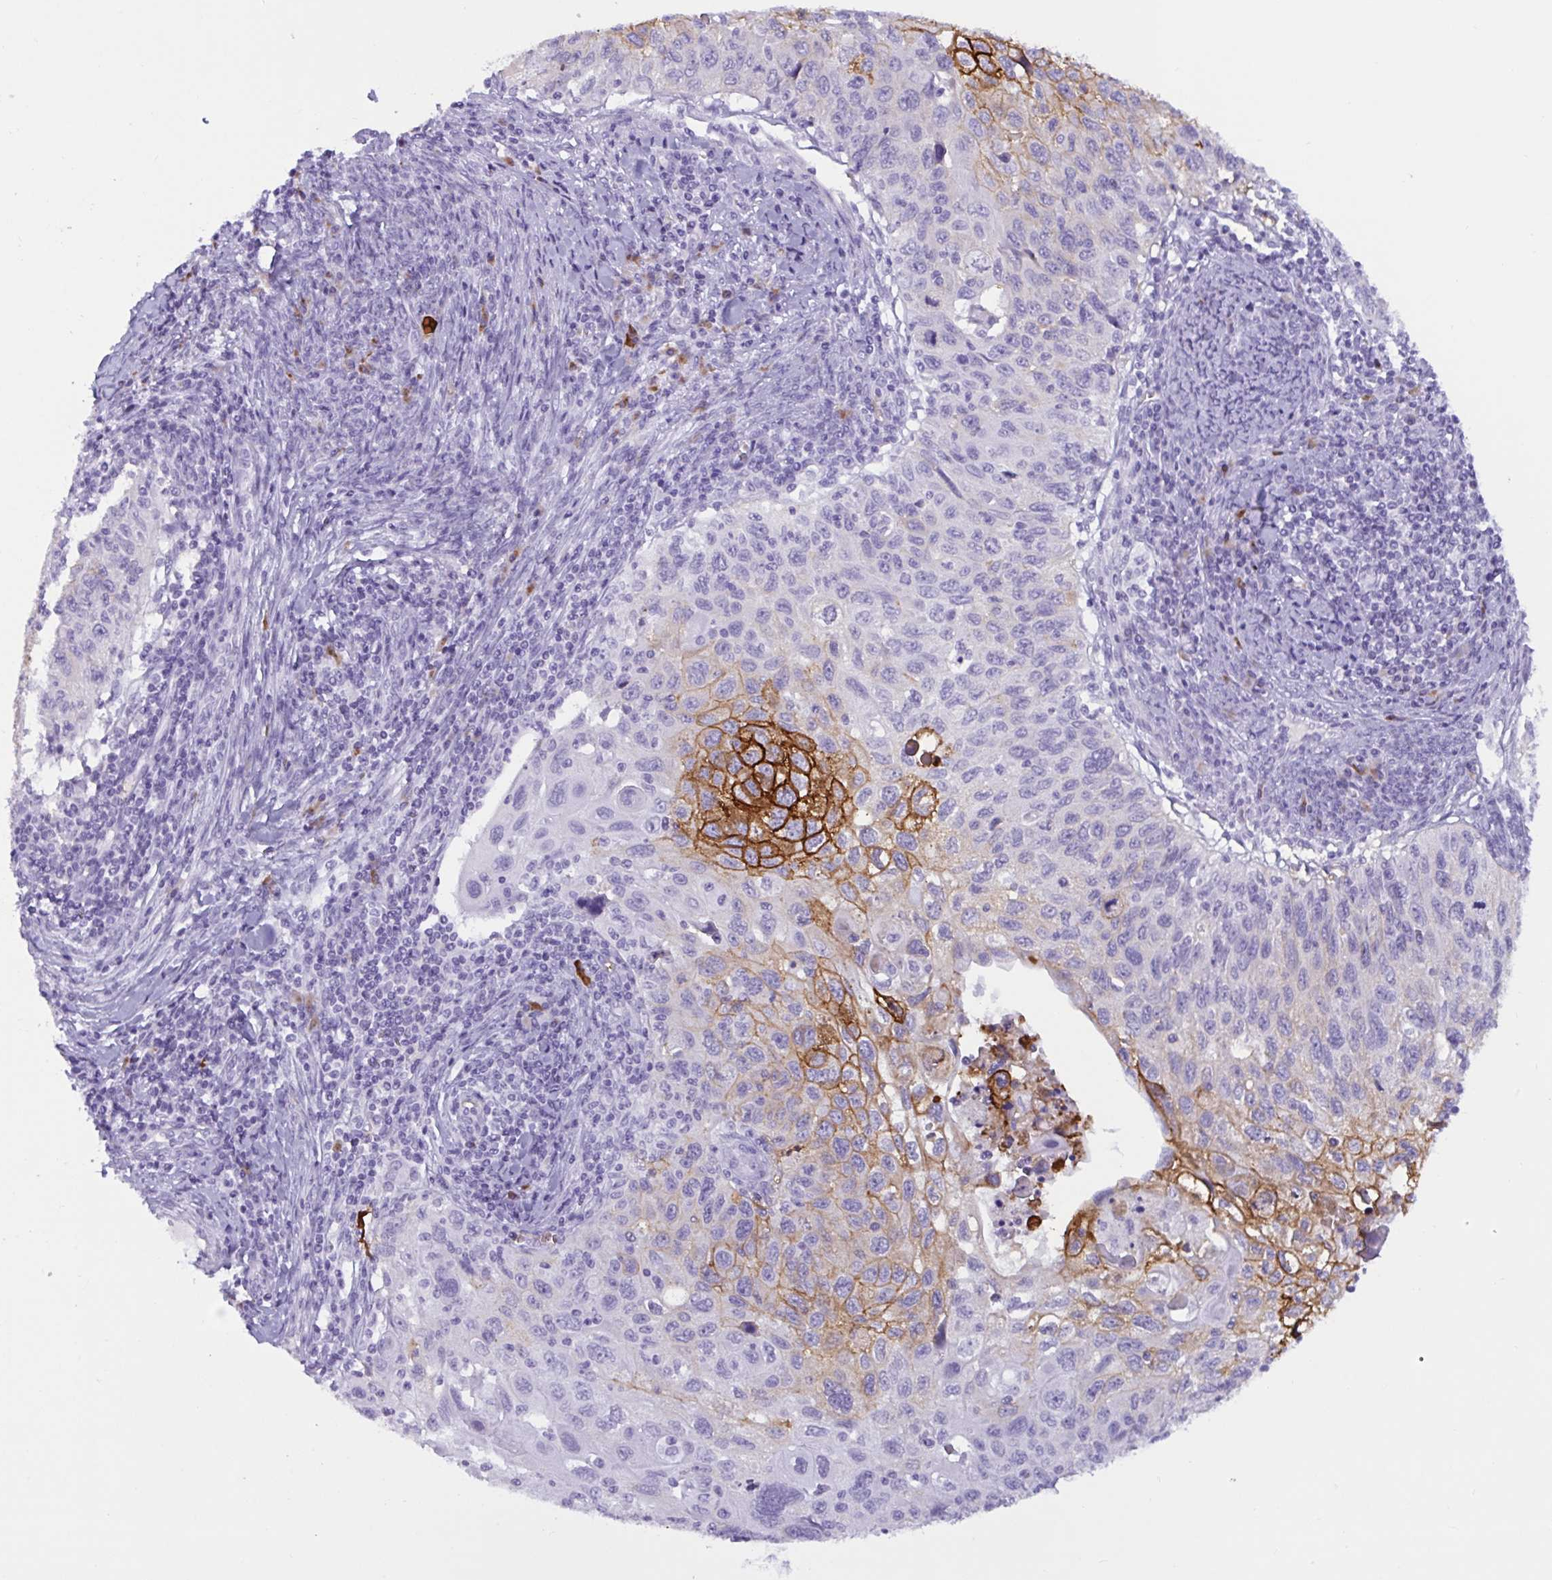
{"staining": {"intensity": "strong", "quantity": "<25%", "location": "cytoplasmic/membranous"}, "tissue": "cervical cancer", "cell_type": "Tumor cells", "image_type": "cancer", "snomed": [{"axis": "morphology", "description": "Squamous cell carcinoma, NOS"}, {"axis": "topography", "description": "Cervix"}], "caption": "Immunohistochemical staining of cervical cancer demonstrates strong cytoplasmic/membranous protein positivity in approximately <25% of tumor cells. The staining was performed using DAB (3,3'-diaminobenzidine) to visualize the protein expression in brown, while the nuclei were stained in blue with hematoxylin (Magnification: 20x).", "gene": "SLC2A1", "patient": {"sex": "female", "age": 70}}